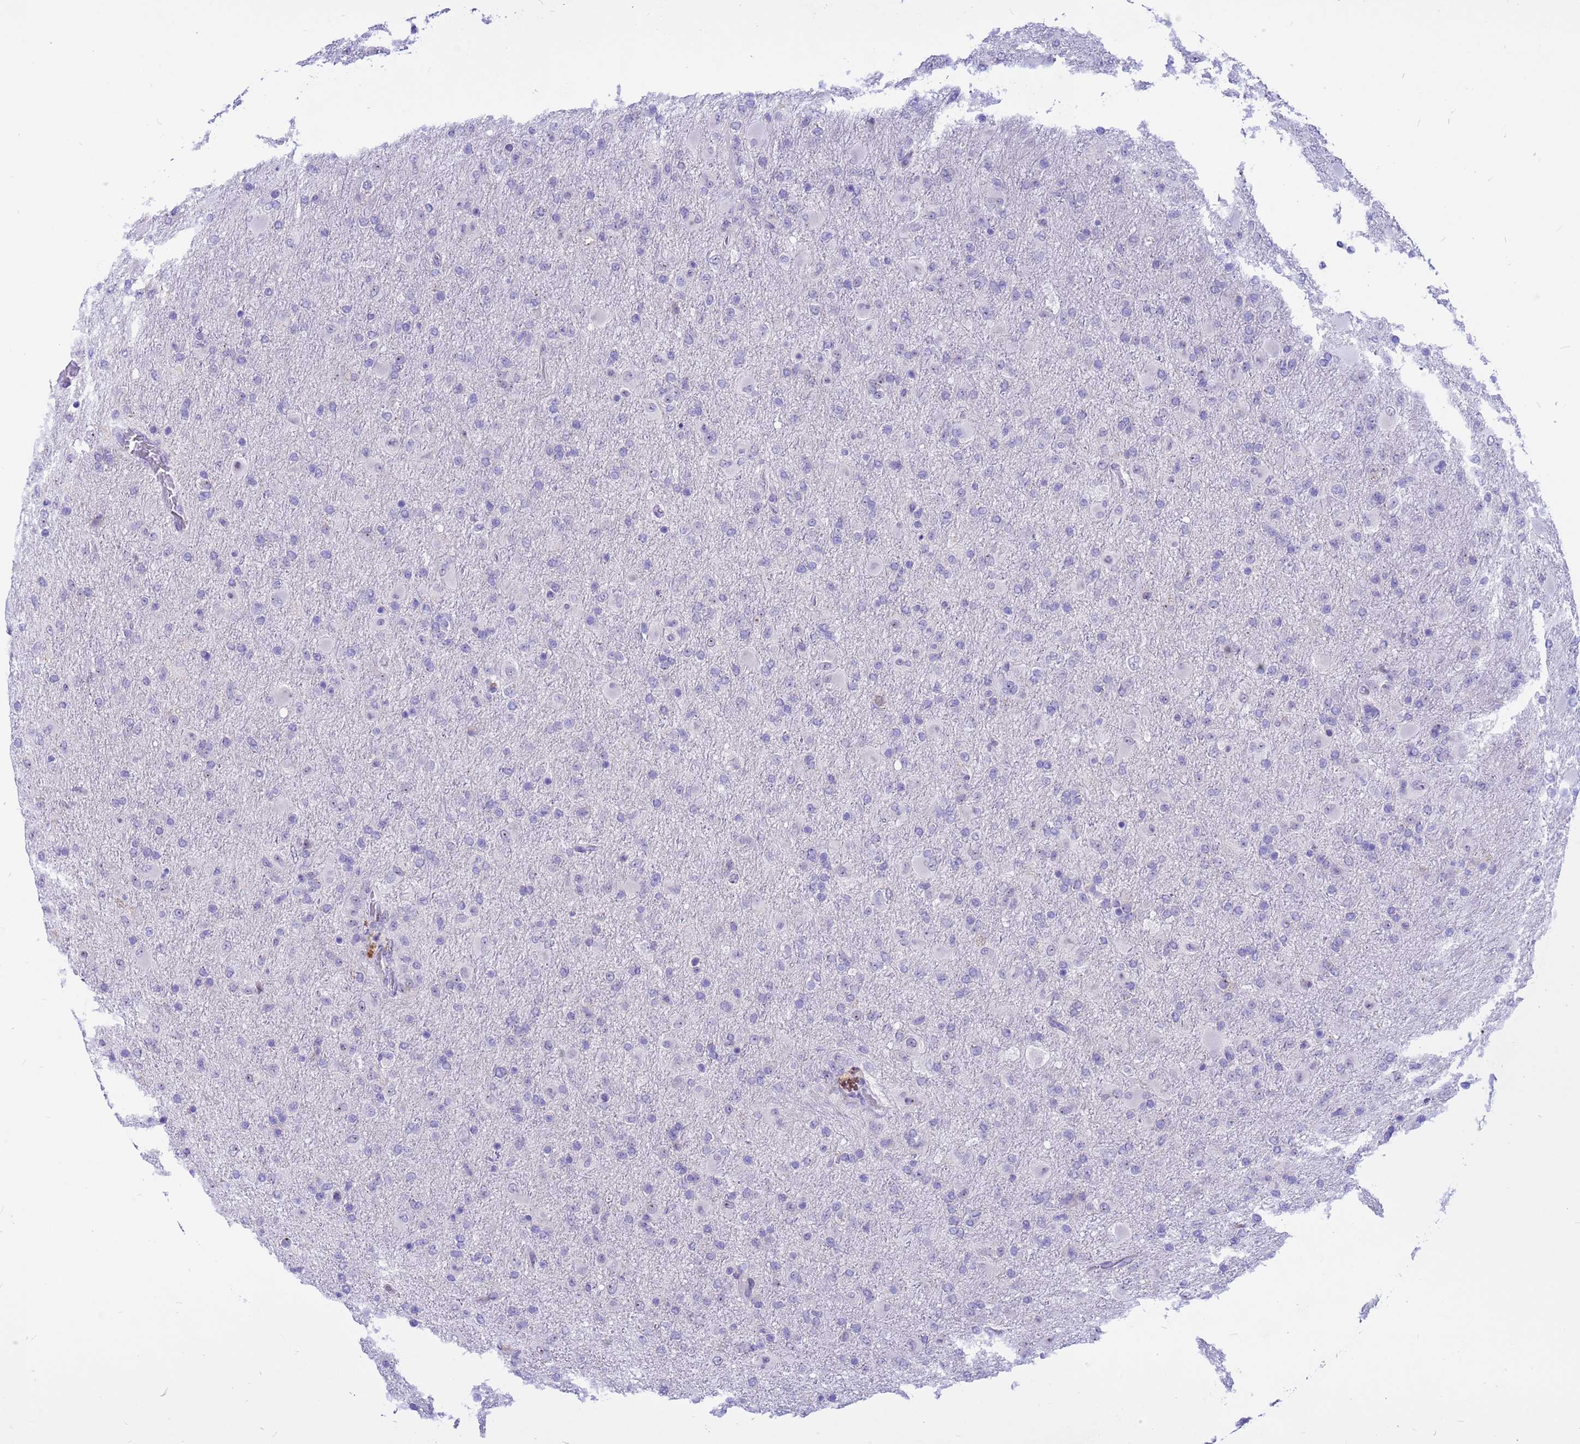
{"staining": {"intensity": "negative", "quantity": "none", "location": "none"}, "tissue": "glioma", "cell_type": "Tumor cells", "image_type": "cancer", "snomed": [{"axis": "morphology", "description": "Glioma, malignant, Low grade"}, {"axis": "topography", "description": "Brain"}], "caption": "The micrograph shows no significant staining in tumor cells of low-grade glioma (malignant). (DAB immunohistochemistry (IHC), high magnification).", "gene": "DMRTC2", "patient": {"sex": "male", "age": 65}}